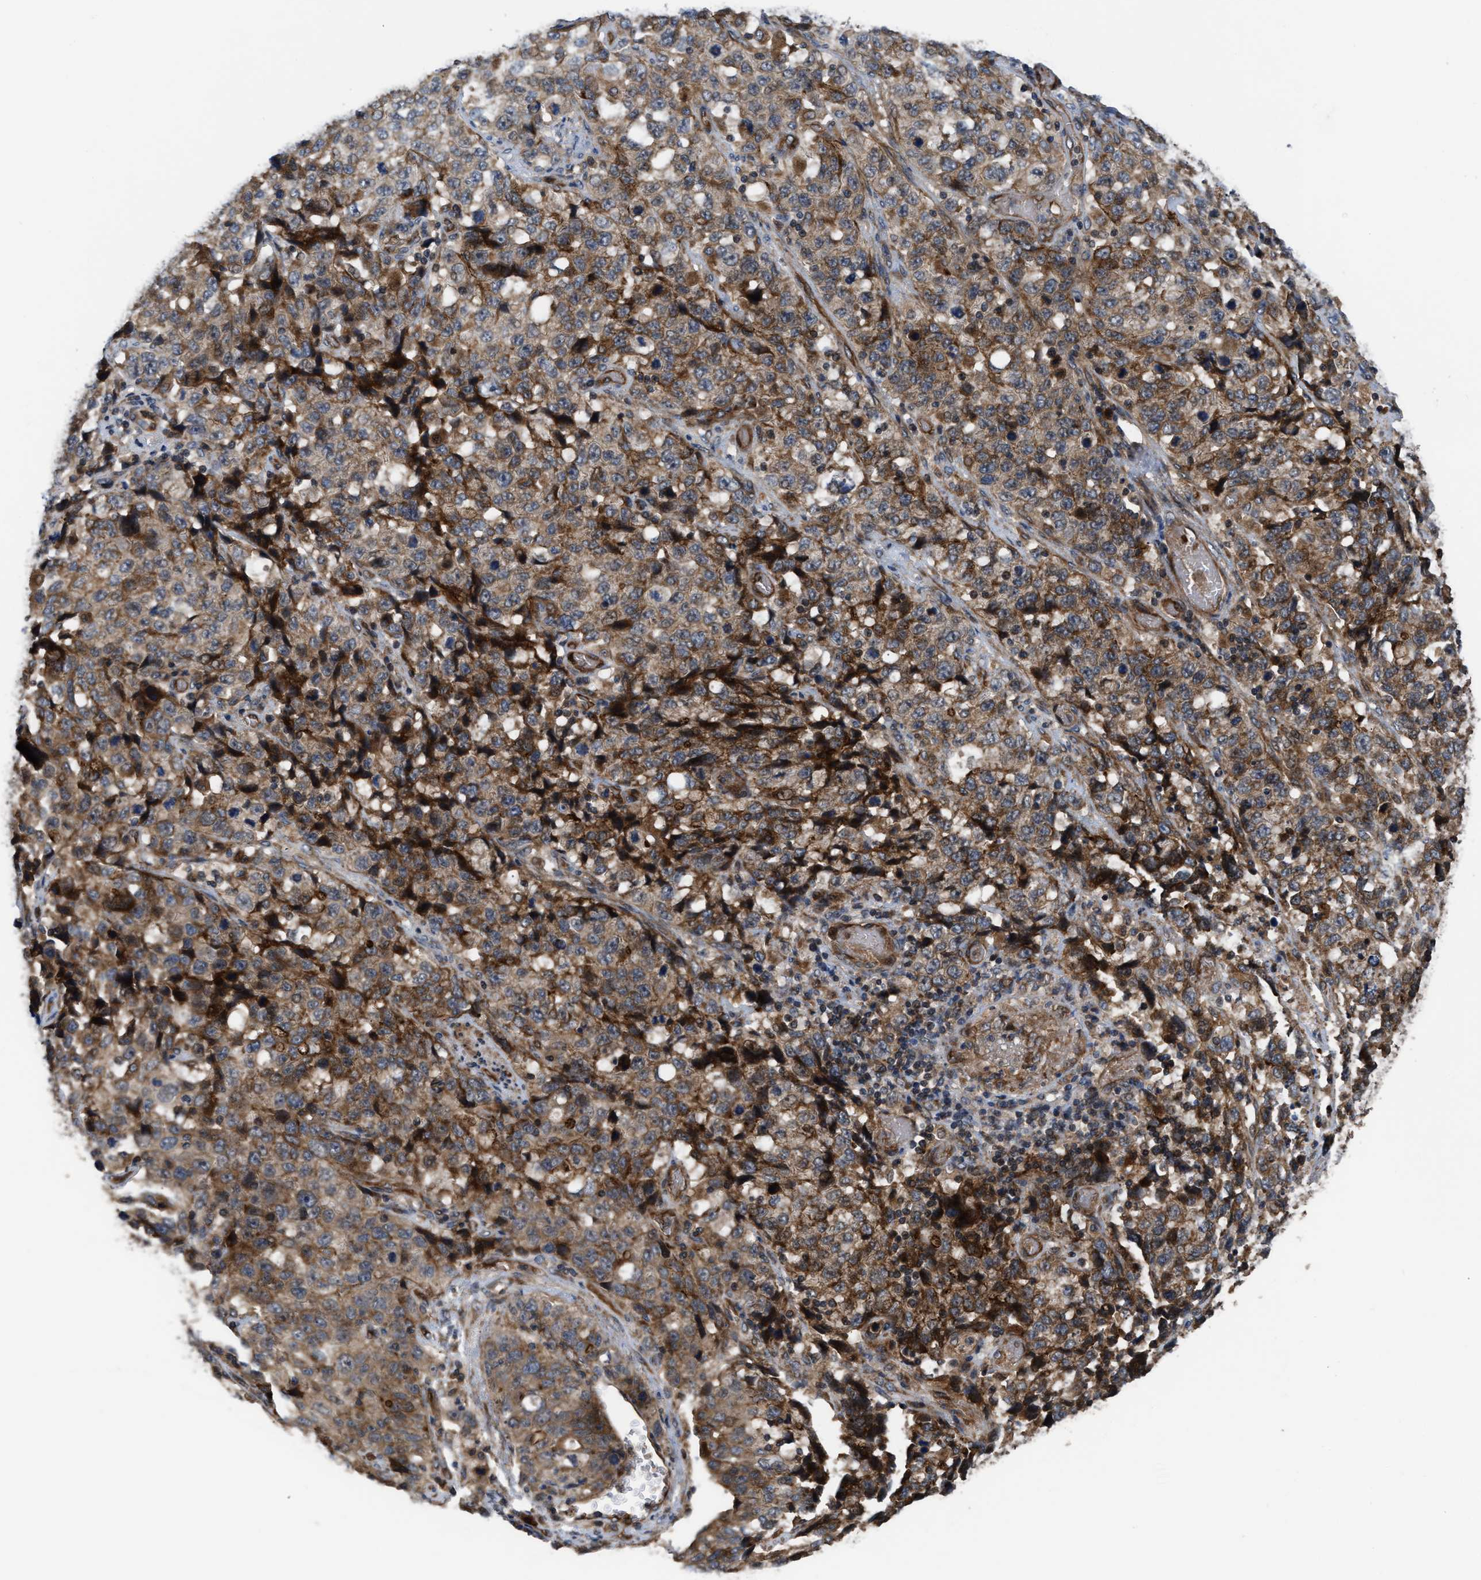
{"staining": {"intensity": "moderate", "quantity": ">75%", "location": "cytoplasmic/membranous"}, "tissue": "stomach cancer", "cell_type": "Tumor cells", "image_type": "cancer", "snomed": [{"axis": "morphology", "description": "Normal tissue, NOS"}, {"axis": "morphology", "description": "Adenocarcinoma, NOS"}, {"axis": "topography", "description": "Stomach"}], "caption": "Tumor cells demonstrate moderate cytoplasmic/membranous staining in approximately >75% of cells in adenocarcinoma (stomach).", "gene": "STAU1", "patient": {"sex": "male", "age": 48}}